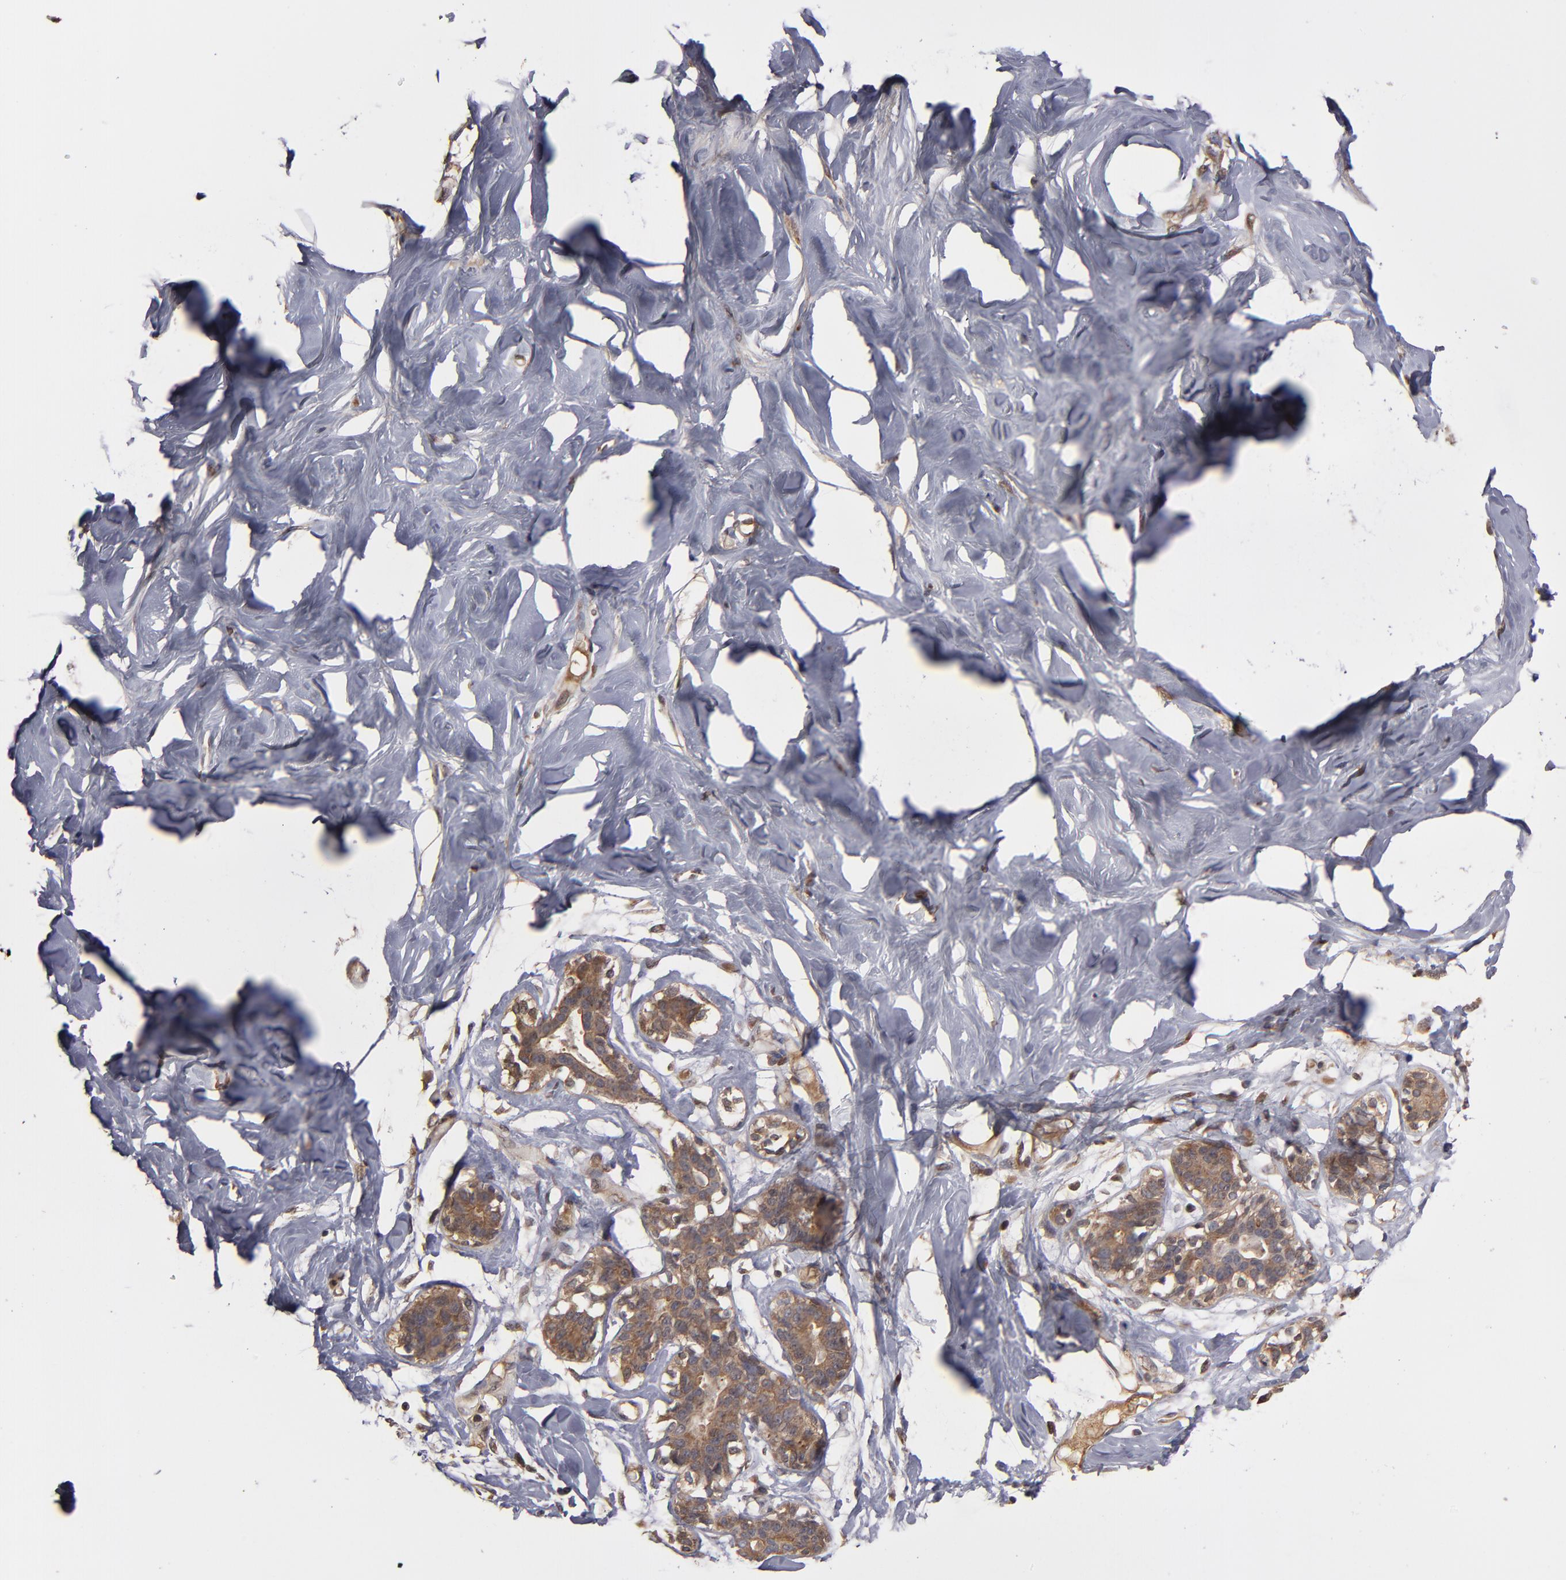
{"staining": {"intensity": "negative", "quantity": "none", "location": "none"}, "tissue": "breast", "cell_type": "Adipocytes", "image_type": "normal", "snomed": [{"axis": "morphology", "description": "Normal tissue, NOS"}, {"axis": "topography", "description": "Breast"}, {"axis": "topography", "description": "Soft tissue"}], "caption": "This is a image of immunohistochemistry (IHC) staining of benign breast, which shows no positivity in adipocytes.", "gene": "SERPINA7", "patient": {"sex": "female", "age": 25}}